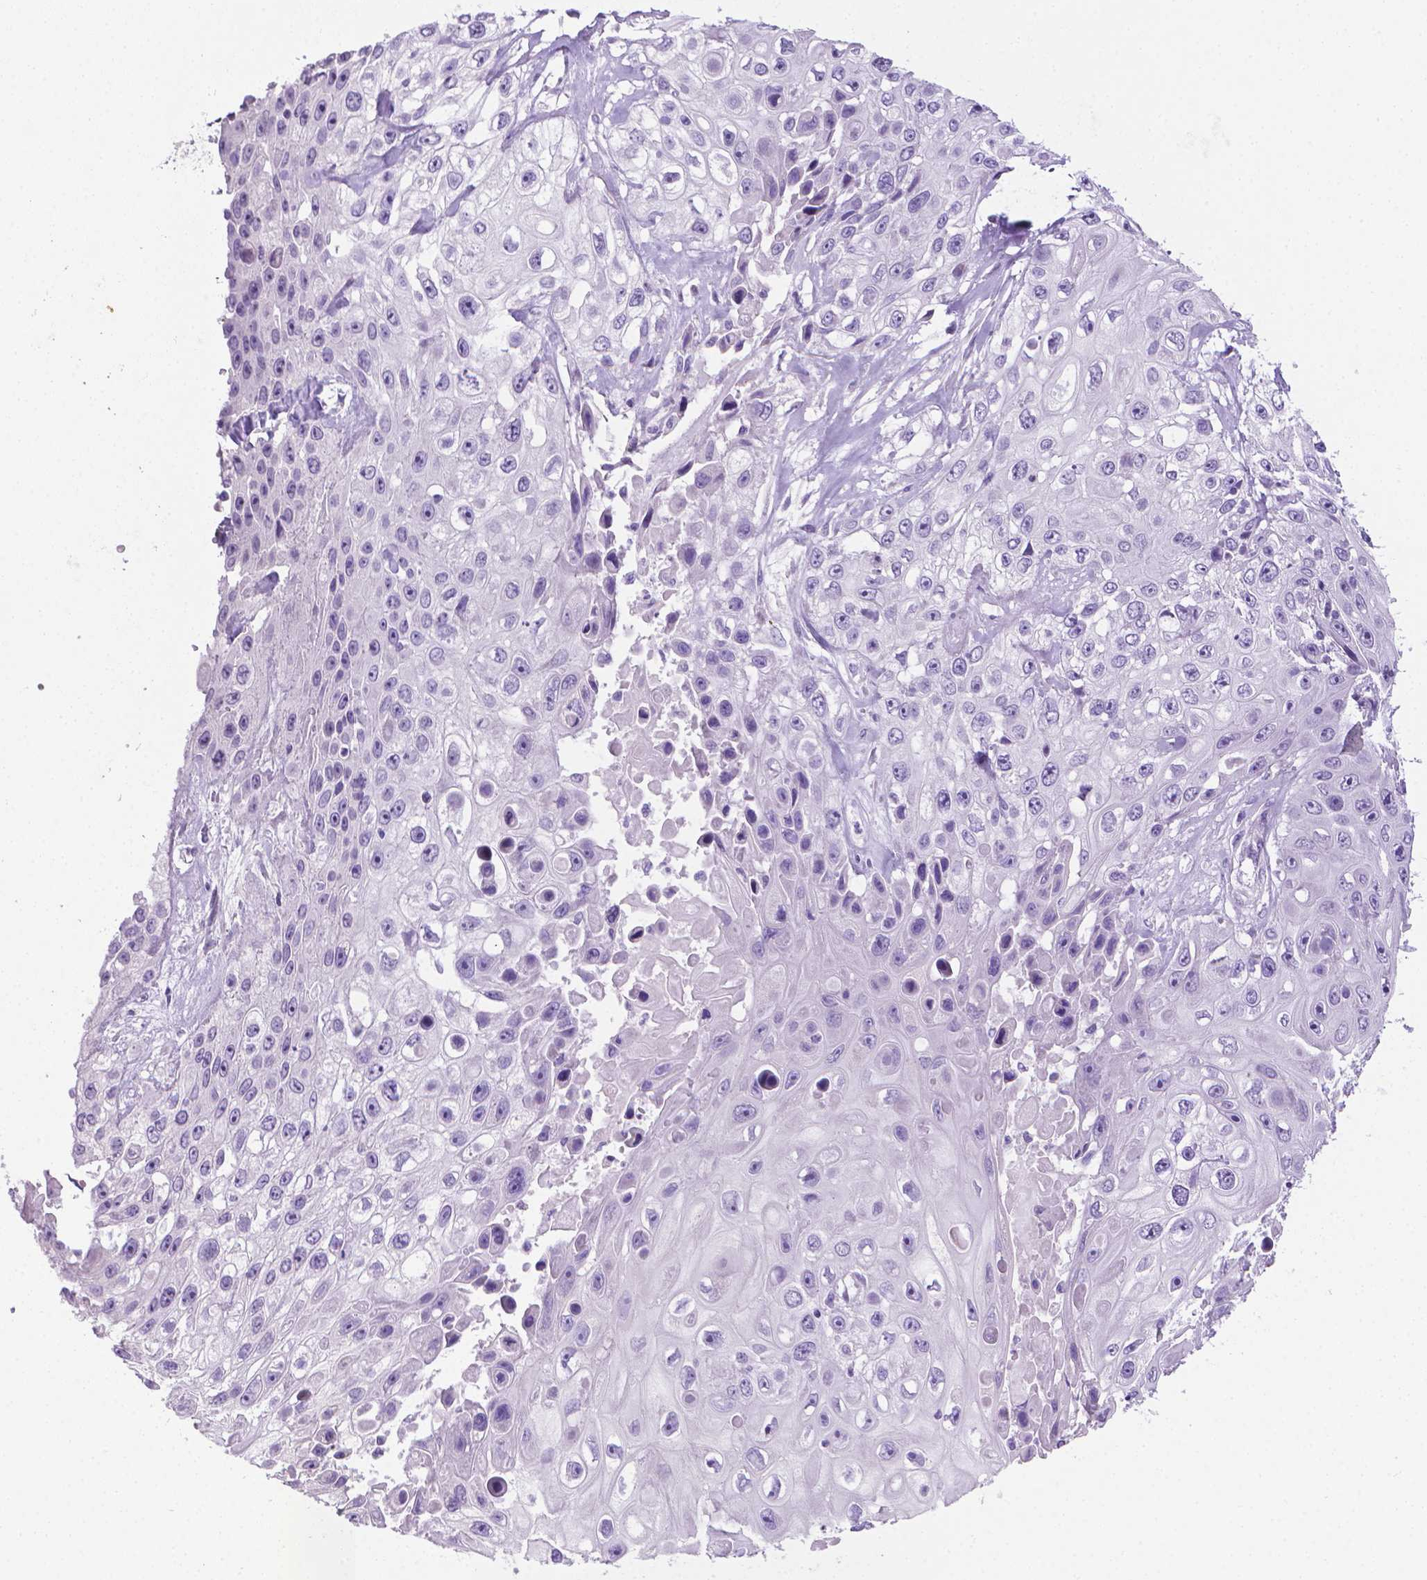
{"staining": {"intensity": "negative", "quantity": "none", "location": "none"}, "tissue": "skin cancer", "cell_type": "Tumor cells", "image_type": "cancer", "snomed": [{"axis": "morphology", "description": "Squamous cell carcinoma, NOS"}, {"axis": "topography", "description": "Skin"}], "caption": "A high-resolution micrograph shows IHC staining of skin cancer, which reveals no significant expression in tumor cells. (Immunohistochemistry, brightfield microscopy, high magnification).", "gene": "PNMA2", "patient": {"sex": "male", "age": 82}}